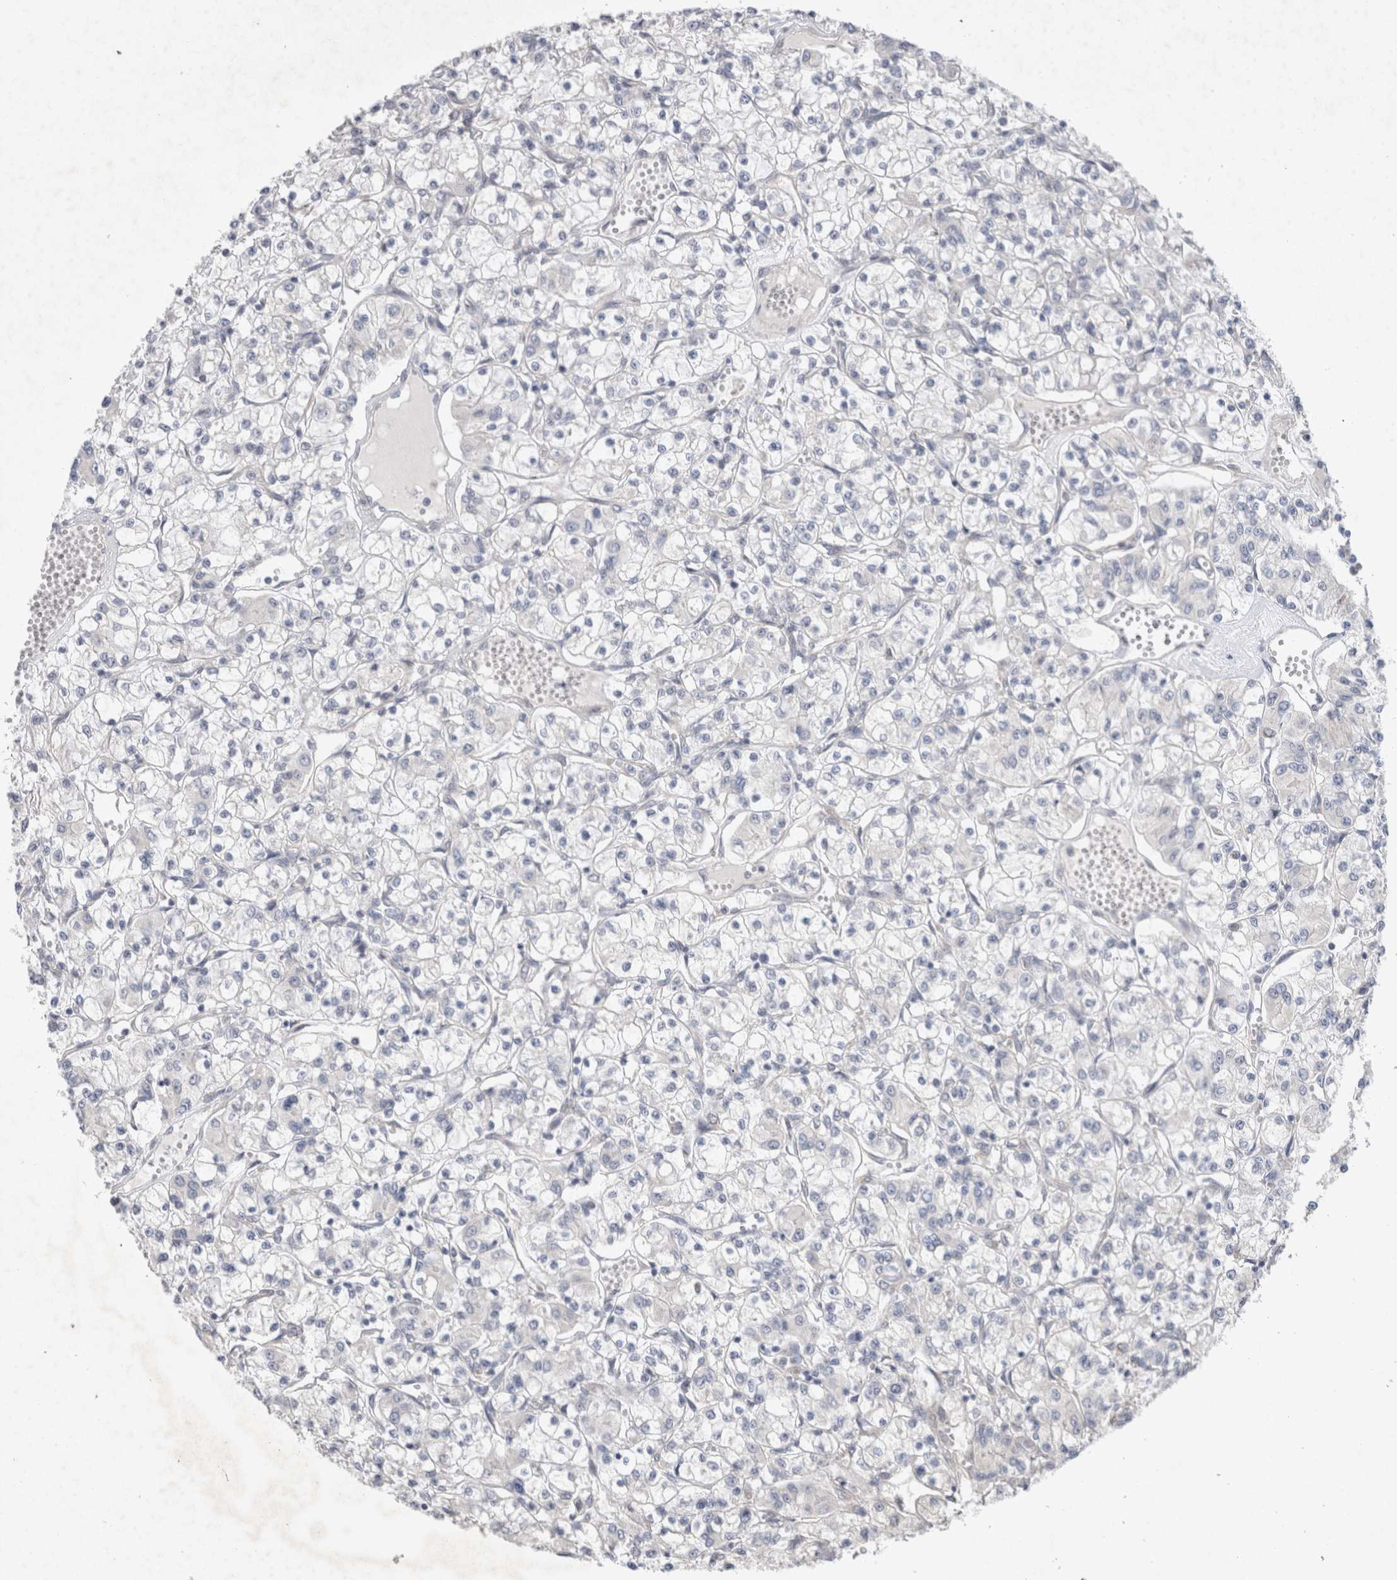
{"staining": {"intensity": "negative", "quantity": "none", "location": "none"}, "tissue": "renal cancer", "cell_type": "Tumor cells", "image_type": "cancer", "snomed": [{"axis": "morphology", "description": "Adenocarcinoma, NOS"}, {"axis": "topography", "description": "Kidney"}], "caption": "The image reveals no staining of tumor cells in renal cancer.", "gene": "BICD2", "patient": {"sex": "female", "age": 59}}